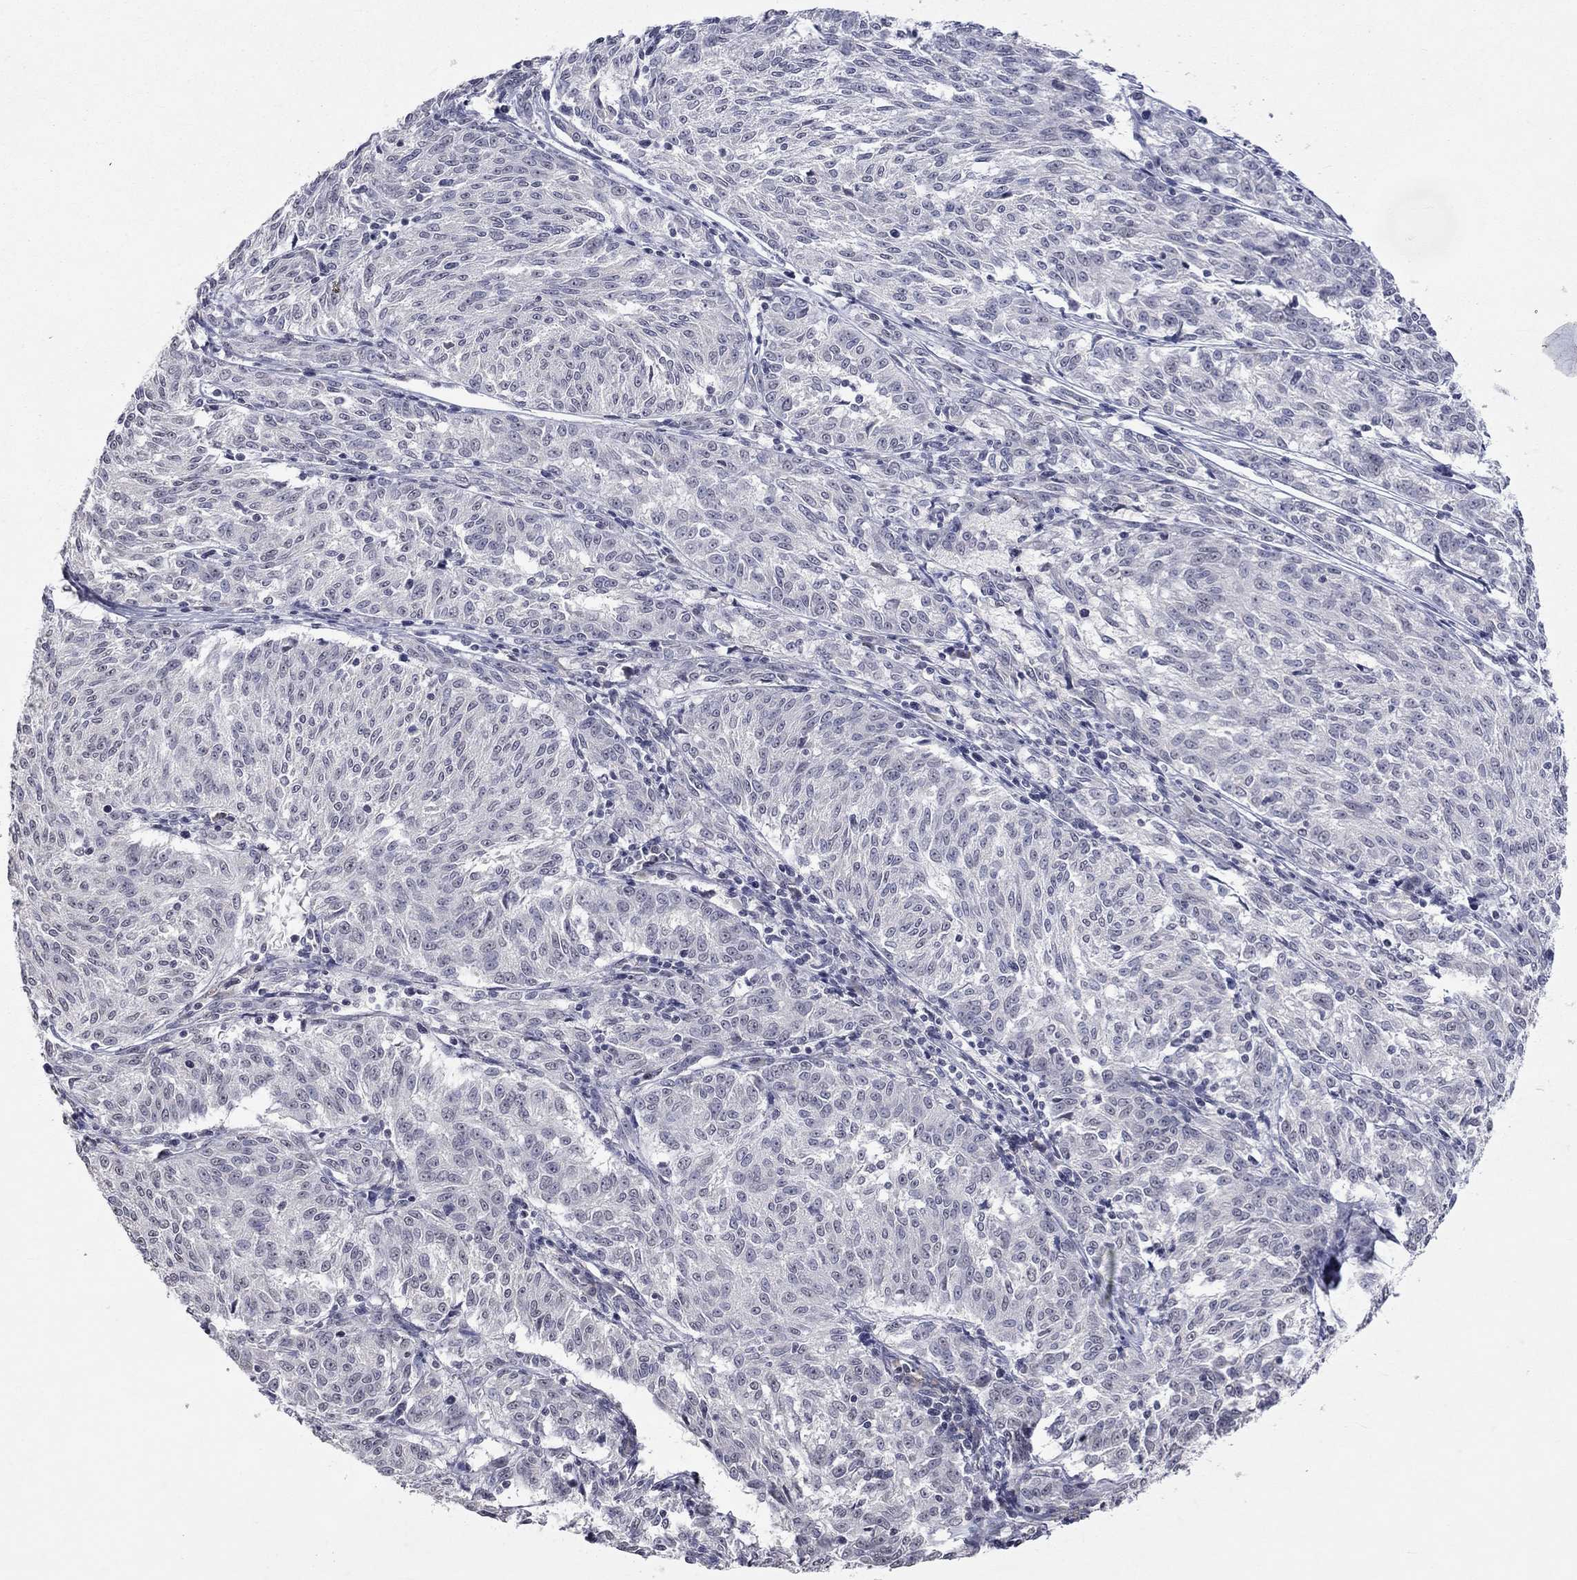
{"staining": {"intensity": "negative", "quantity": "none", "location": "none"}, "tissue": "melanoma", "cell_type": "Tumor cells", "image_type": "cancer", "snomed": [{"axis": "morphology", "description": "Malignant melanoma, NOS"}, {"axis": "topography", "description": "Skin"}], "caption": "Melanoma was stained to show a protein in brown. There is no significant expression in tumor cells.", "gene": "TMEM143", "patient": {"sex": "female", "age": 72}}